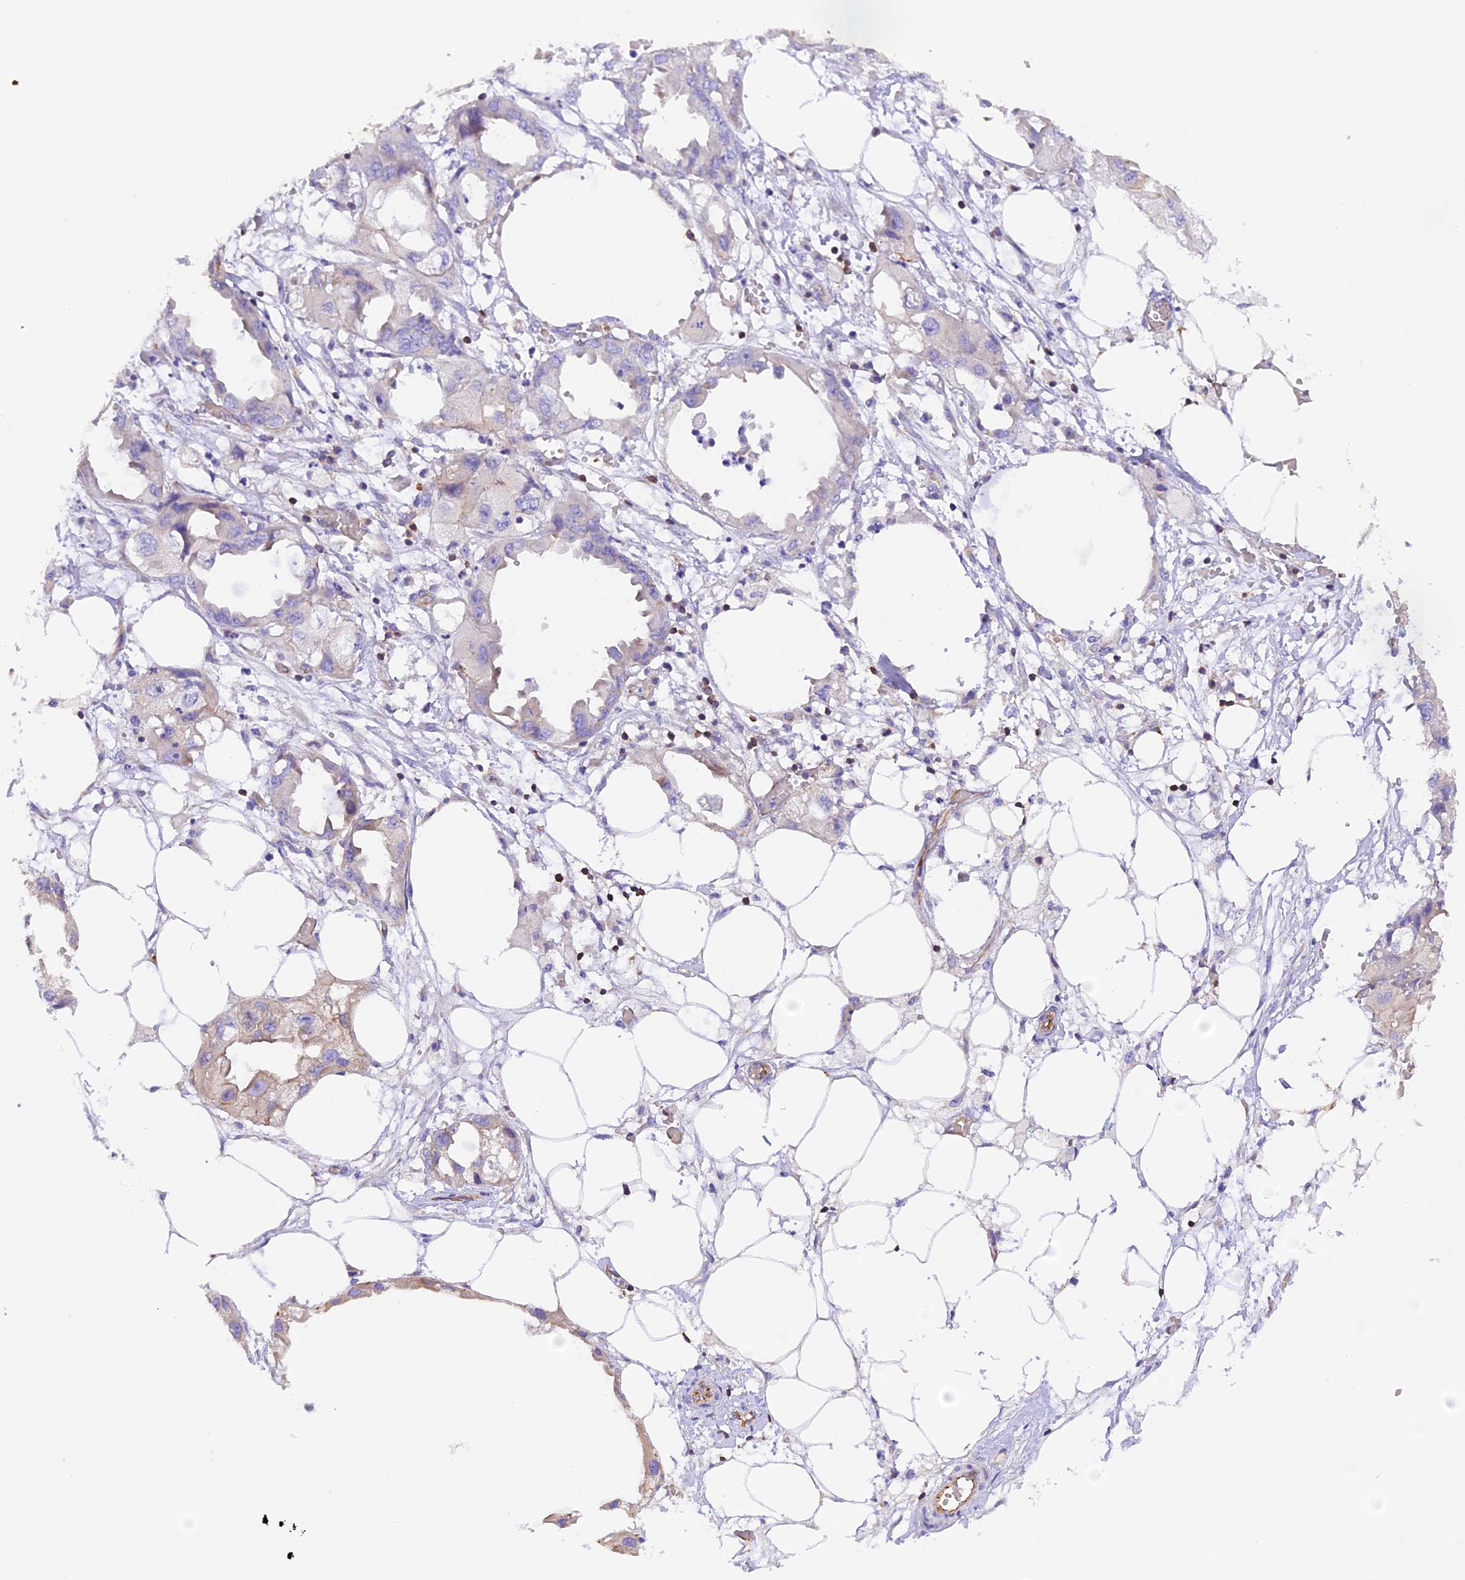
{"staining": {"intensity": "negative", "quantity": "none", "location": "none"}, "tissue": "endometrial cancer", "cell_type": "Tumor cells", "image_type": "cancer", "snomed": [{"axis": "morphology", "description": "Adenocarcinoma, NOS"}, {"axis": "morphology", "description": "Adenocarcinoma, metastatic, NOS"}, {"axis": "topography", "description": "Adipose tissue"}, {"axis": "topography", "description": "Endometrium"}], "caption": "Immunohistochemical staining of endometrial adenocarcinoma reveals no significant staining in tumor cells. (DAB (3,3'-diaminobenzidine) immunohistochemistry (IHC), high magnification).", "gene": "FAM193A", "patient": {"sex": "female", "age": 67}}